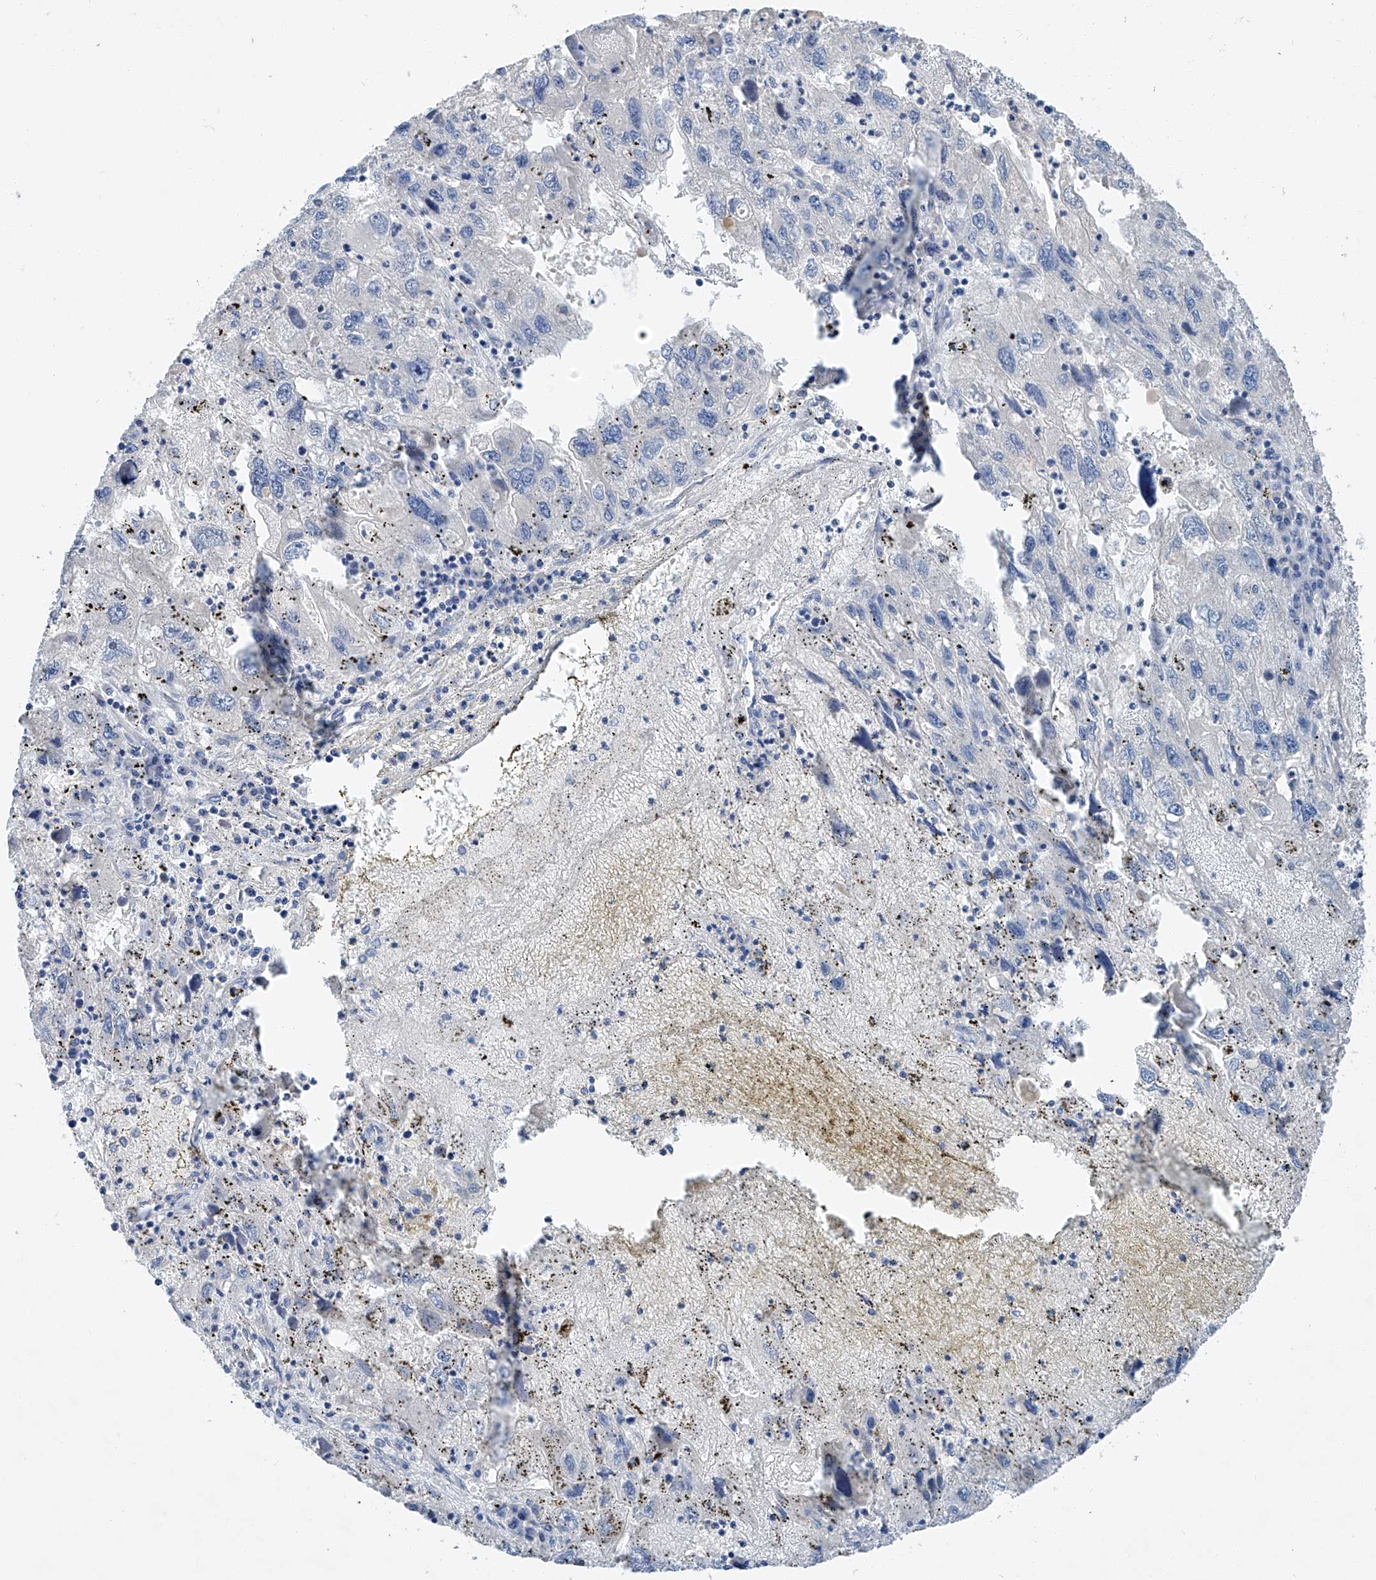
{"staining": {"intensity": "negative", "quantity": "none", "location": "none"}, "tissue": "endometrial cancer", "cell_type": "Tumor cells", "image_type": "cancer", "snomed": [{"axis": "morphology", "description": "Adenocarcinoma, NOS"}, {"axis": "topography", "description": "Endometrium"}], "caption": "DAB (3,3'-diaminobenzidine) immunohistochemical staining of endometrial cancer (adenocarcinoma) shows no significant positivity in tumor cells.", "gene": "RUSC1", "patient": {"sex": "female", "age": 49}}